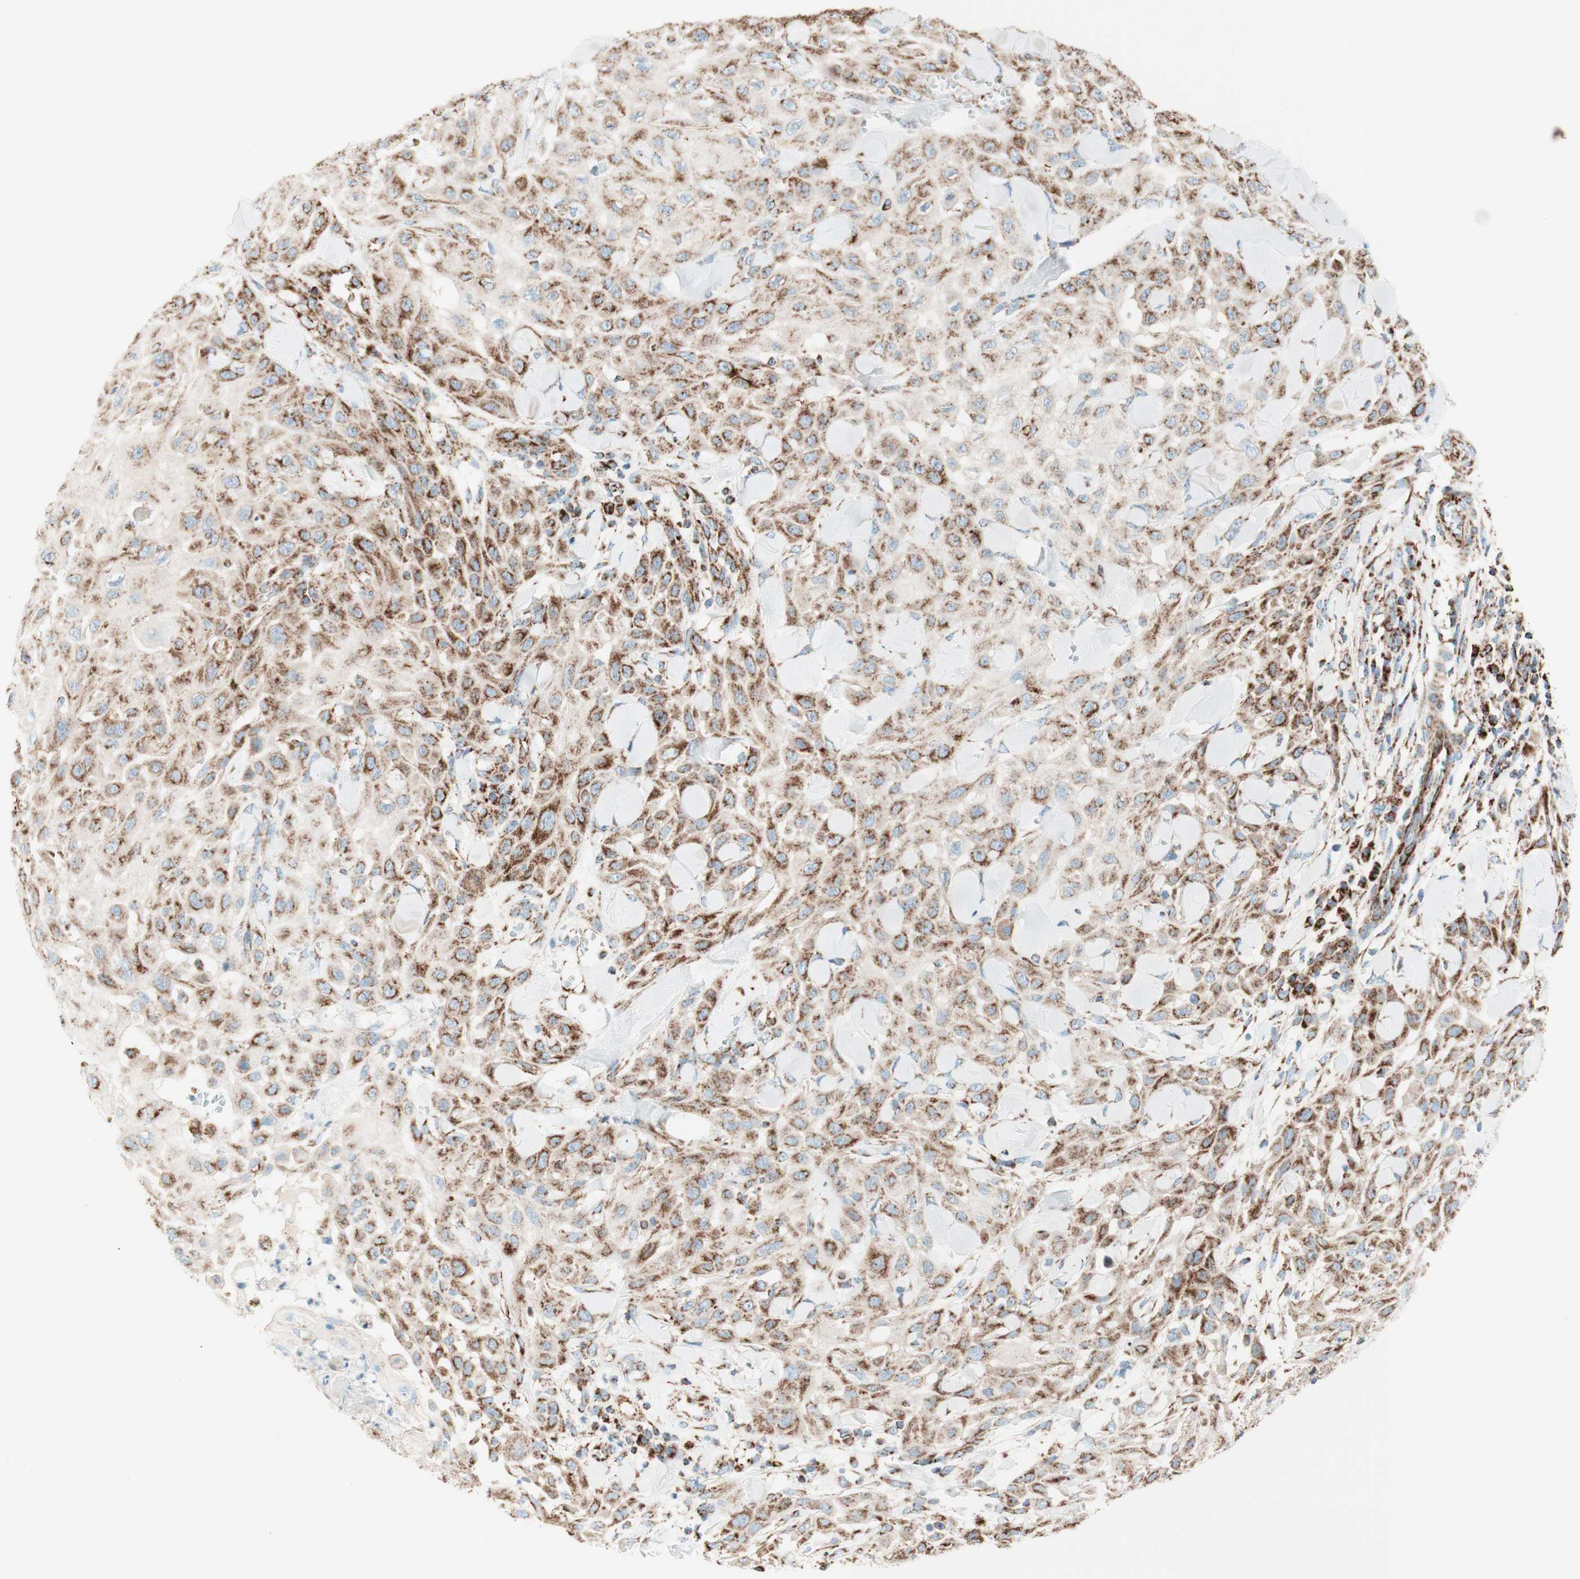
{"staining": {"intensity": "strong", "quantity": ">75%", "location": "cytoplasmic/membranous"}, "tissue": "skin cancer", "cell_type": "Tumor cells", "image_type": "cancer", "snomed": [{"axis": "morphology", "description": "Squamous cell carcinoma, NOS"}, {"axis": "topography", "description": "Skin"}], "caption": "Protein analysis of skin cancer (squamous cell carcinoma) tissue demonstrates strong cytoplasmic/membranous staining in about >75% of tumor cells.", "gene": "TOMM20", "patient": {"sex": "male", "age": 24}}